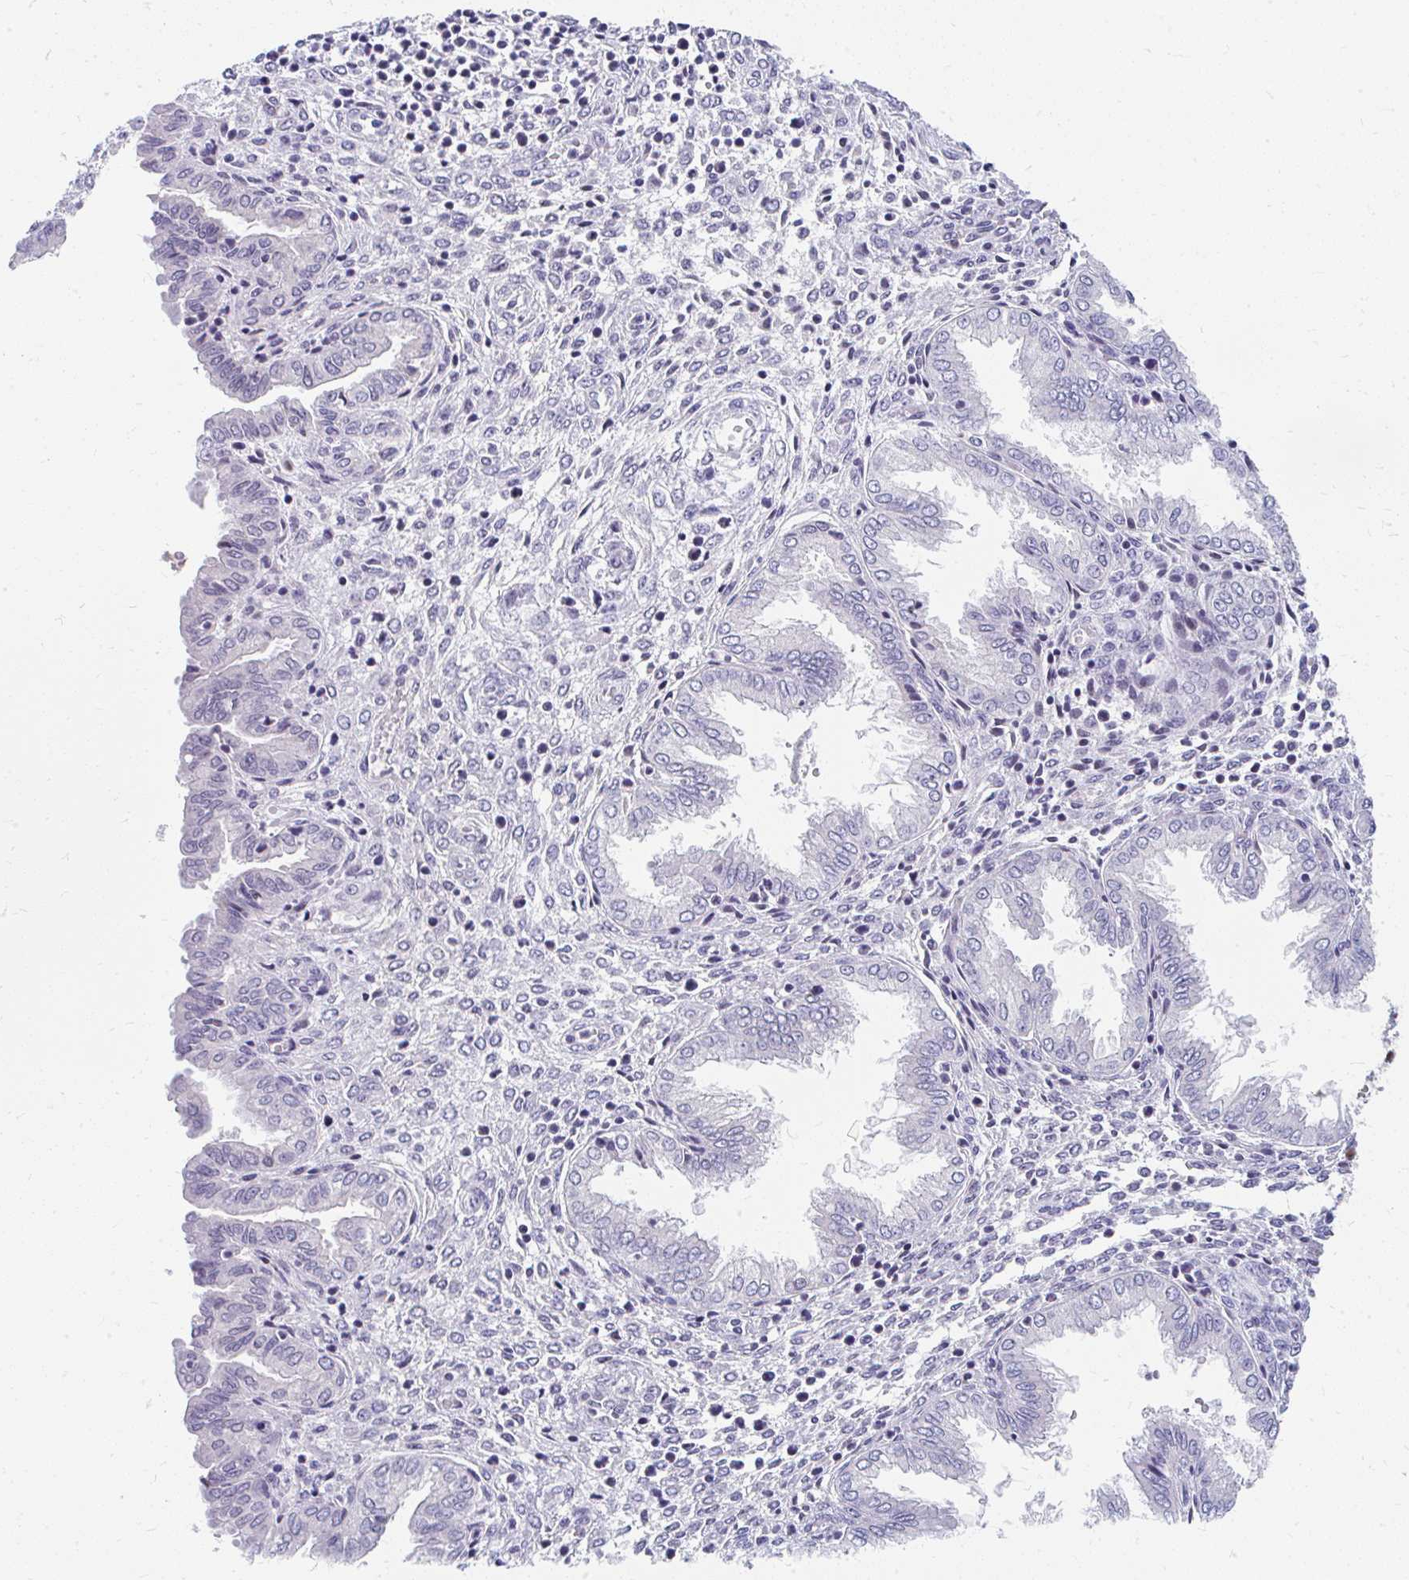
{"staining": {"intensity": "negative", "quantity": "none", "location": "none"}, "tissue": "endometrium", "cell_type": "Cells in endometrial stroma", "image_type": "normal", "snomed": [{"axis": "morphology", "description": "Normal tissue, NOS"}, {"axis": "topography", "description": "Endometrium"}], "caption": "This micrograph is of benign endometrium stained with IHC to label a protein in brown with the nuclei are counter-stained blue. There is no expression in cells in endometrial stroma.", "gene": "GTF2H1", "patient": {"sex": "female", "age": 33}}